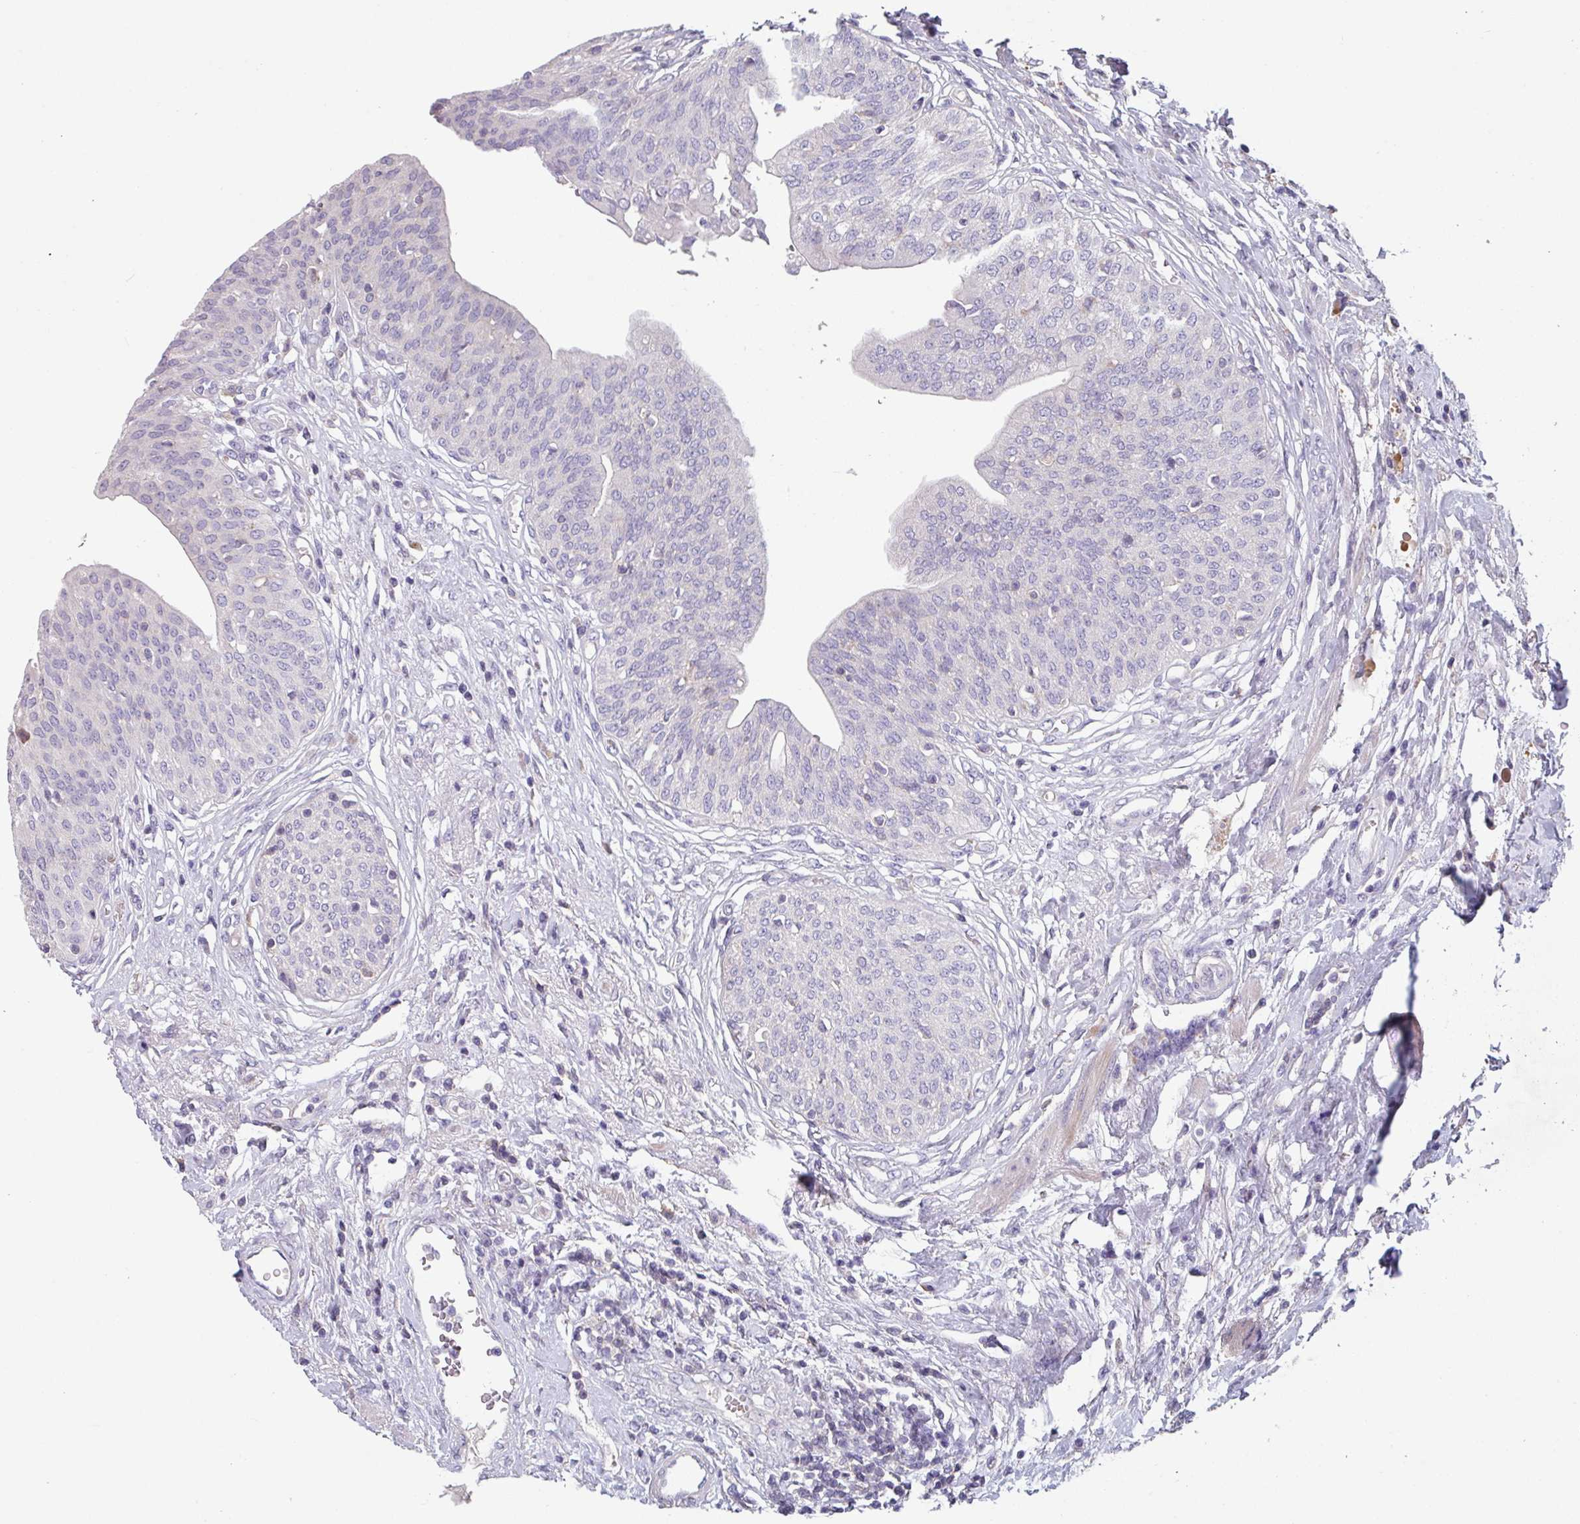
{"staining": {"intensity": "negative", "quantity": "none", "location": "none"}, "tissue": "urothelial cancer", "cell_type": "Tumor cells", "image_type": "cancer", "snomed": [{"axis": "morphology", "description": "Urothelial carcinoma, High grade"}, {"axis": "topography", "description": "Urinary bladder"}], "caption": "This is an immunohistochemistry (IHC) photomicrograph of human urothelial cancer. There is no positivity in tumor cells.", "gene": "TMEM132A", "patient": {"sex": "female", "age": 79}}